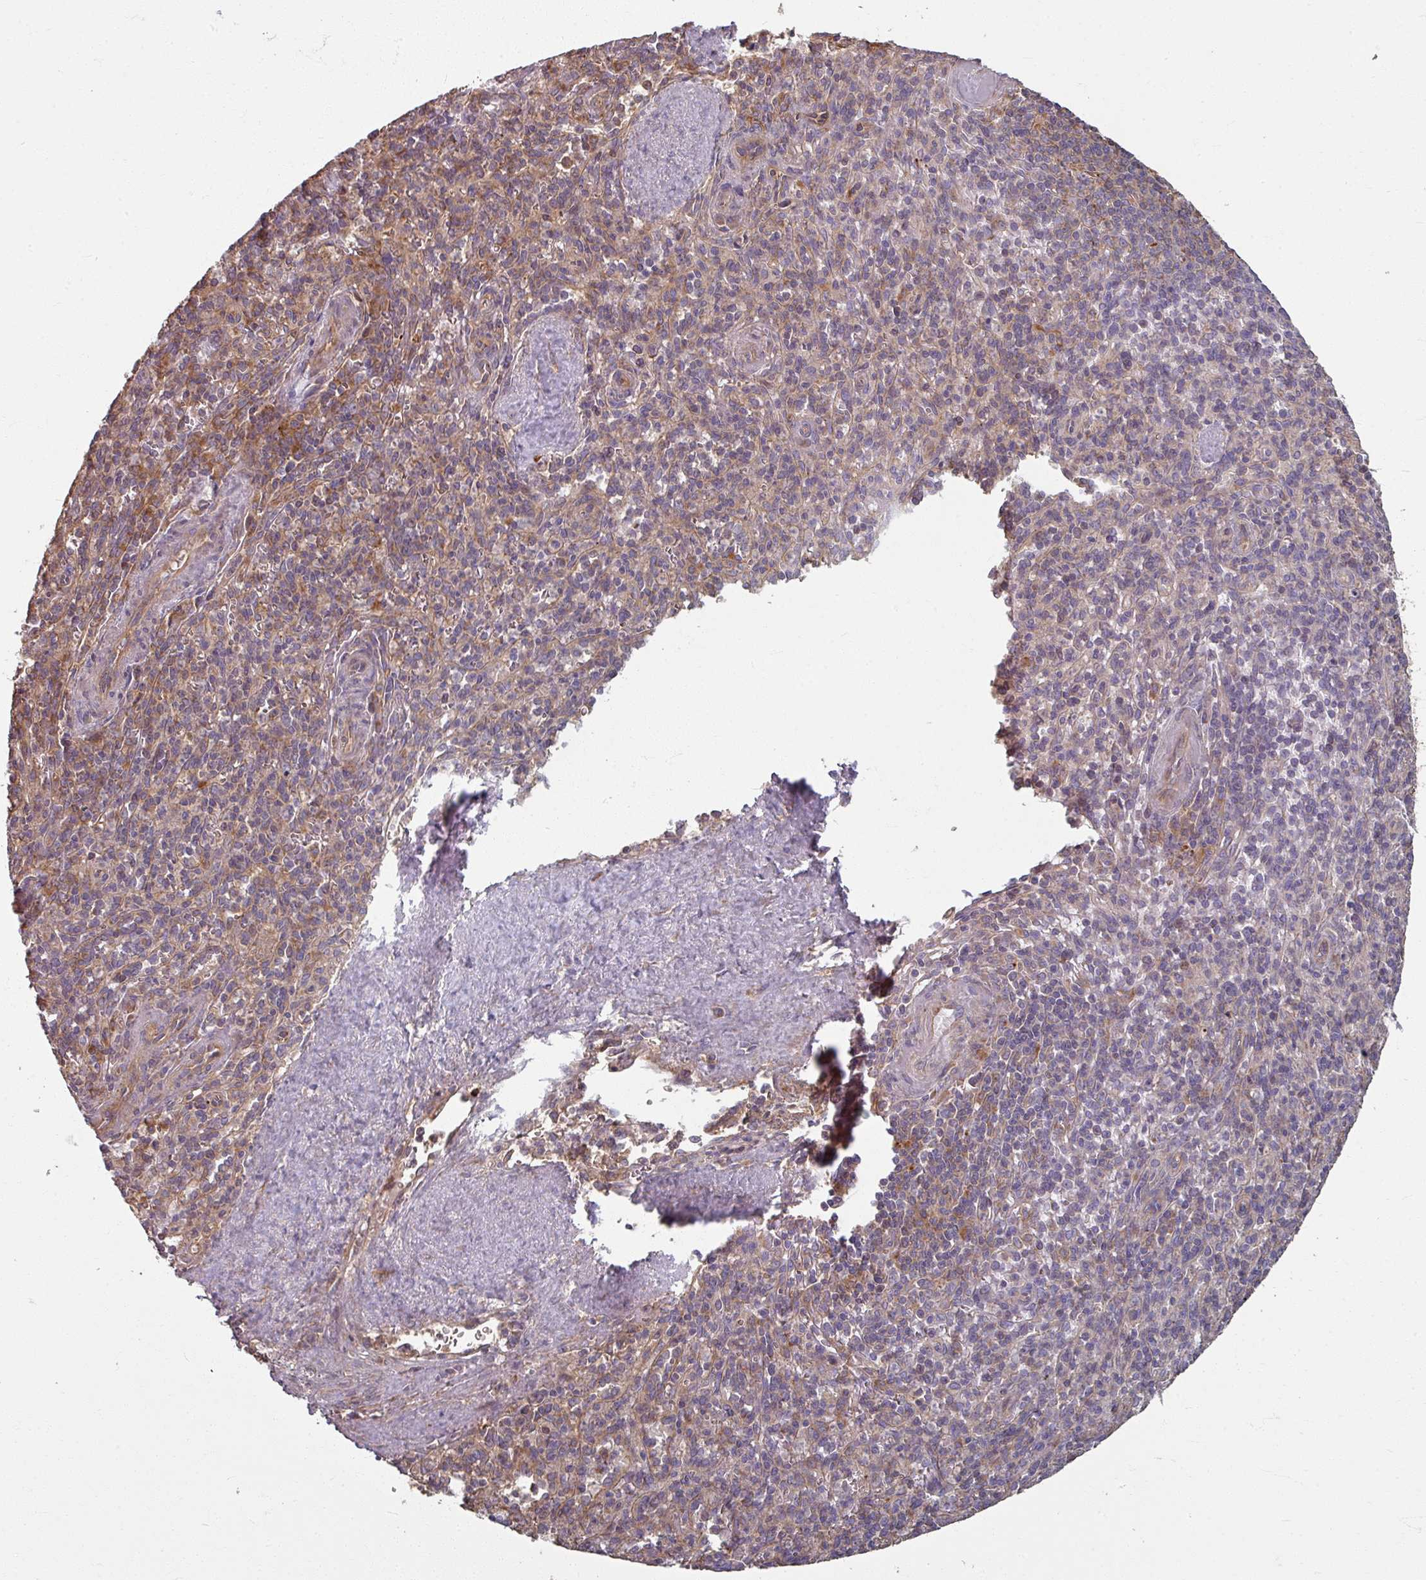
{"staining": {"intensity": "weak", "quantity": "25%-75%", "location": "cytoplasmic/membranous"}, "tissue": "spleen", "cell_type": "Cells in red pulp", "image_type": "normal", "snomed": [{"axis": "morphology", "description": "Normal tissue, NOS"}, {"axis": "topography", "description": "Spleen"}], "caption": "This image displays benign spleen stained with IHC to label a protein in brown. The cytoplasmic/membranous of cells in red pulp show weak positivity for the protein. Nuclei are counter-stained blue.", "gene": "CCDC68", "patient": {"sex": "female", "age": 70}}